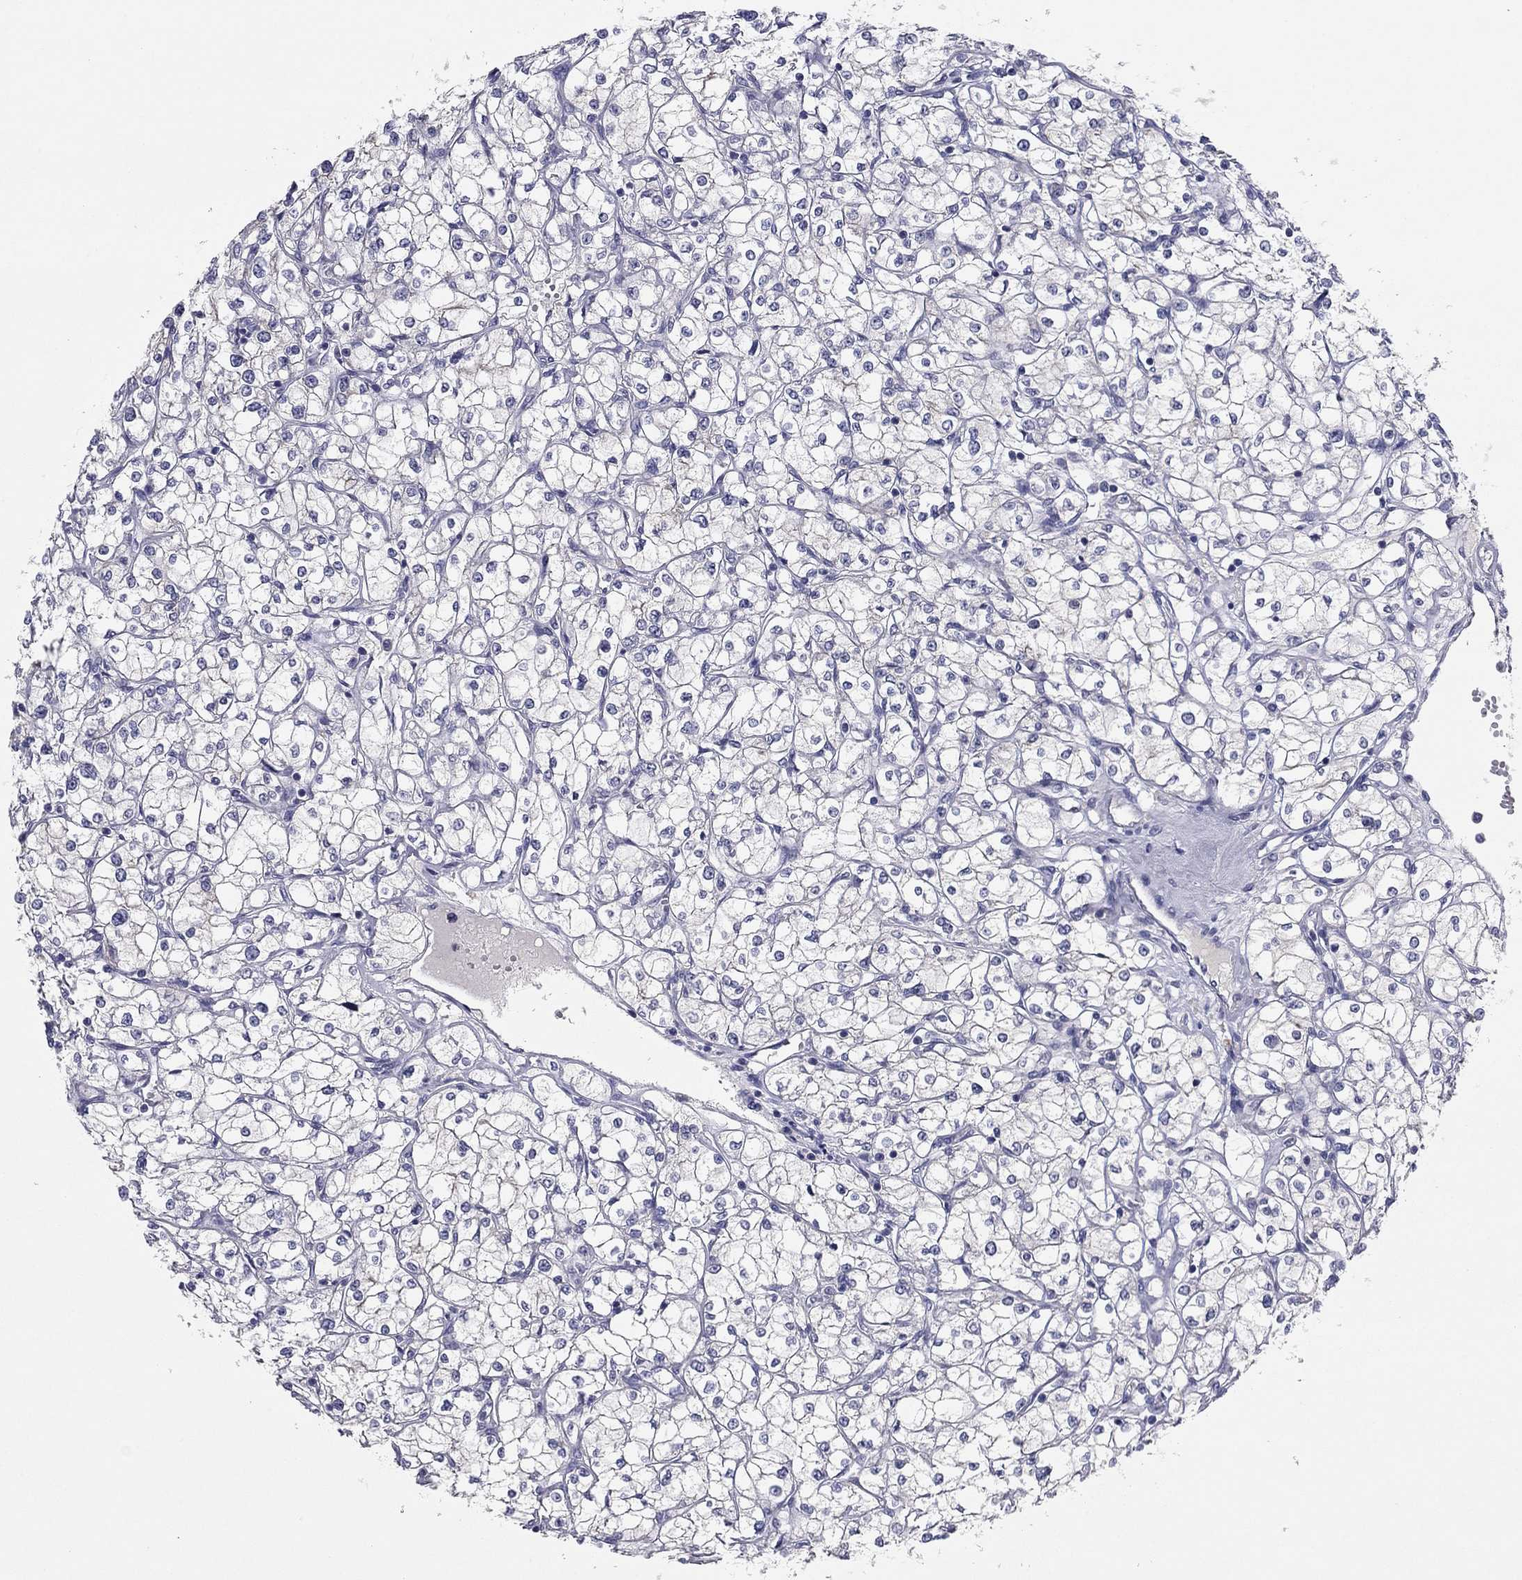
{"staining": {"intensity": "negative", "quantity": "none", "location": "none"}, "tissue": "renal cancer", "cell_type": "Tumor cells", "image_type": "cancer", "snomed": [{"axis": "morphology", "description": "Adenocarcinoma, NOS"}, {"axis": "topography", "description": "Kidney"}], "caption": "This is an immunohistochemistry (IHC) image of renal cancer (adenocarcinoma). There is no staining in tumor cells.", "gene": "CNTNAP4", "patient": {"sex": "male", "age": 67}}